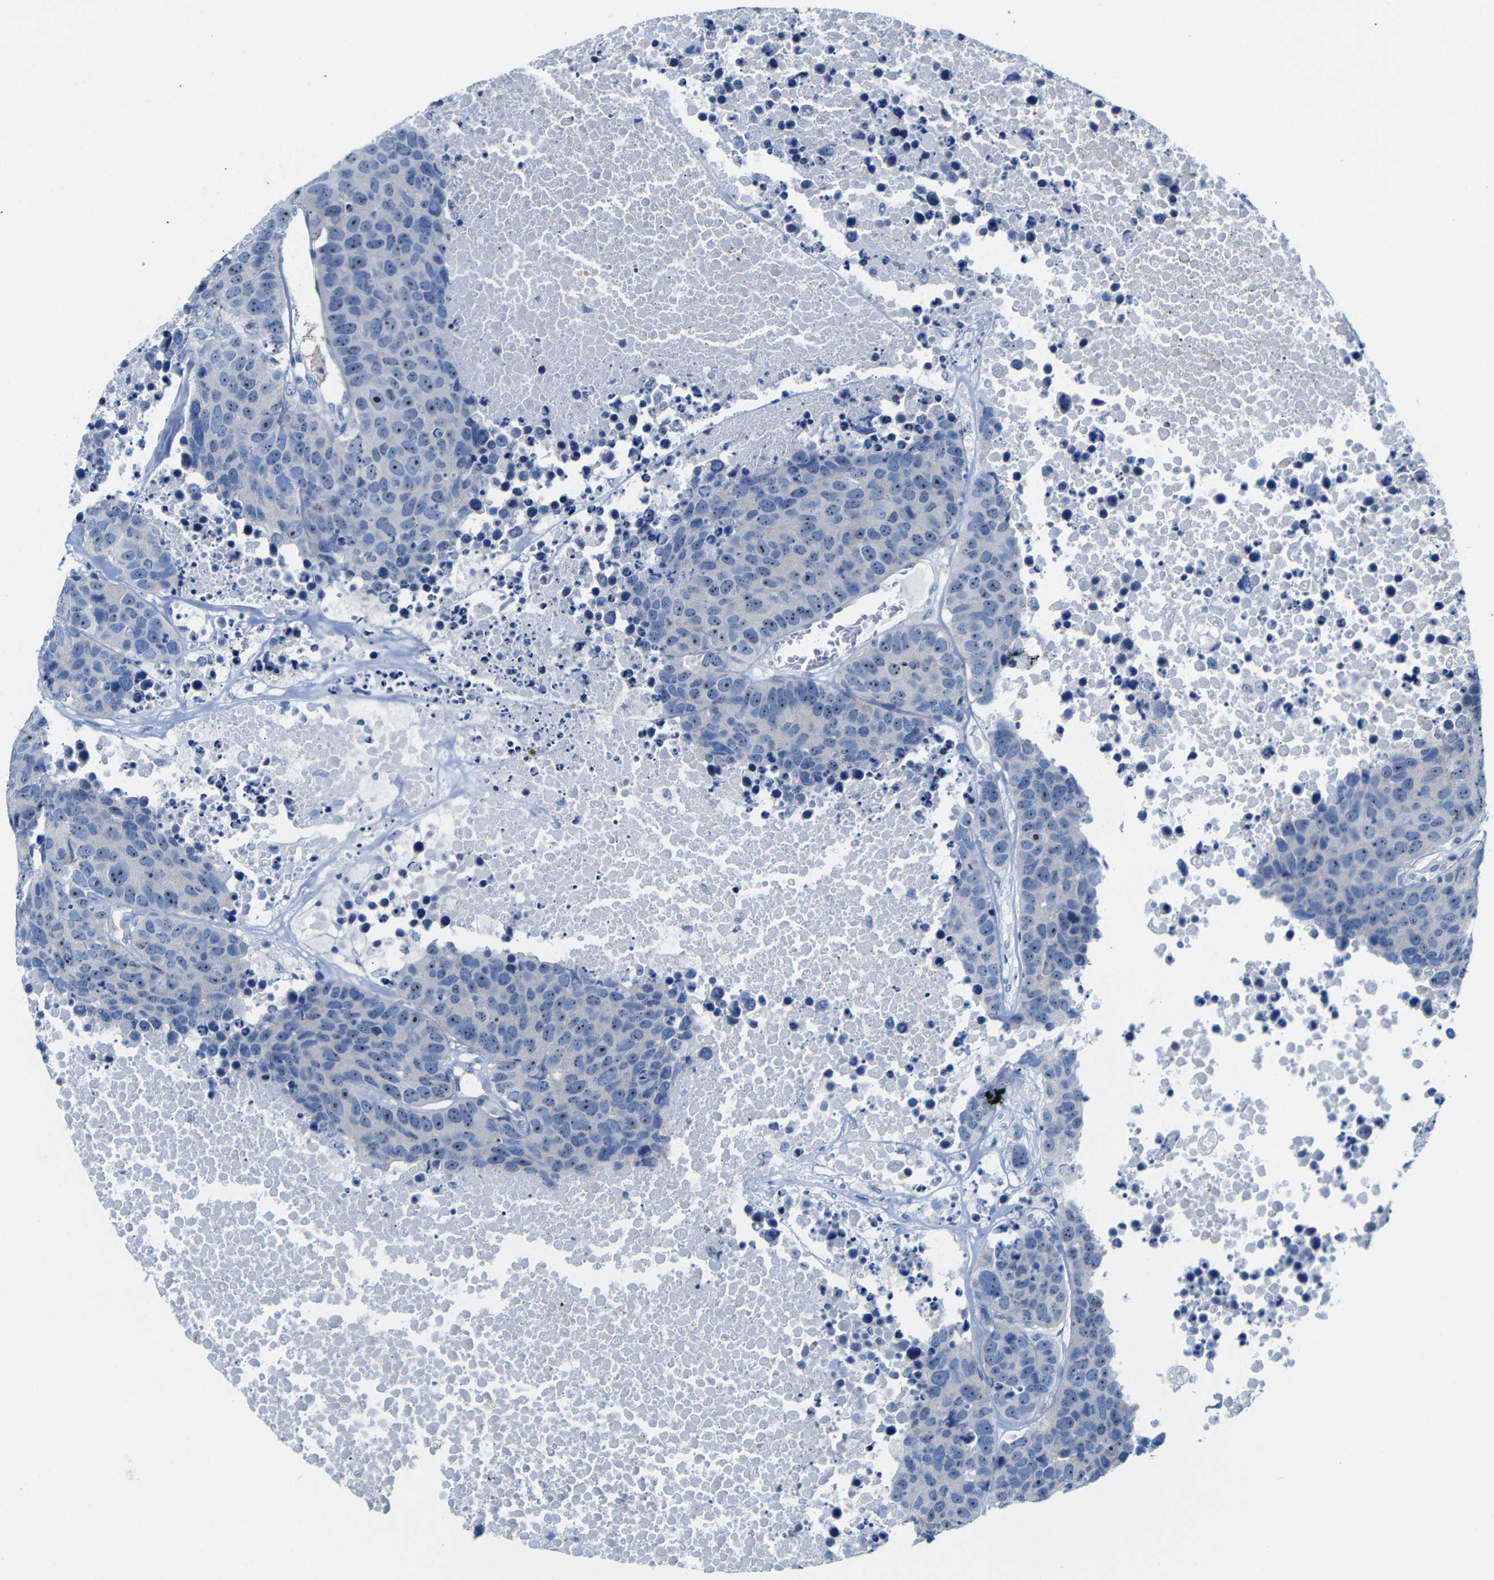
{"staining": {"intensity": "moderate", "quantity": ">75%", "location": "nuclear"}, "tissue": "carcinoid", "cell_type": "Tumor cells", "image_type": "cancer", "snomed": [{"axis": "morphology", "description": "Carcinoid, malignant, NOS"}, {"axis": "topography", "description": "Lung"}], "caption": "Carcinoid stained with DAB (3,3'-diaminobenzidine) immunohistochemistry (IHC) reveals medium levels of moderate nuclear positivity in about >75% of tumor cells.", "gene": "C1orf210", "patient": {"sex": "male", "age": 60}}